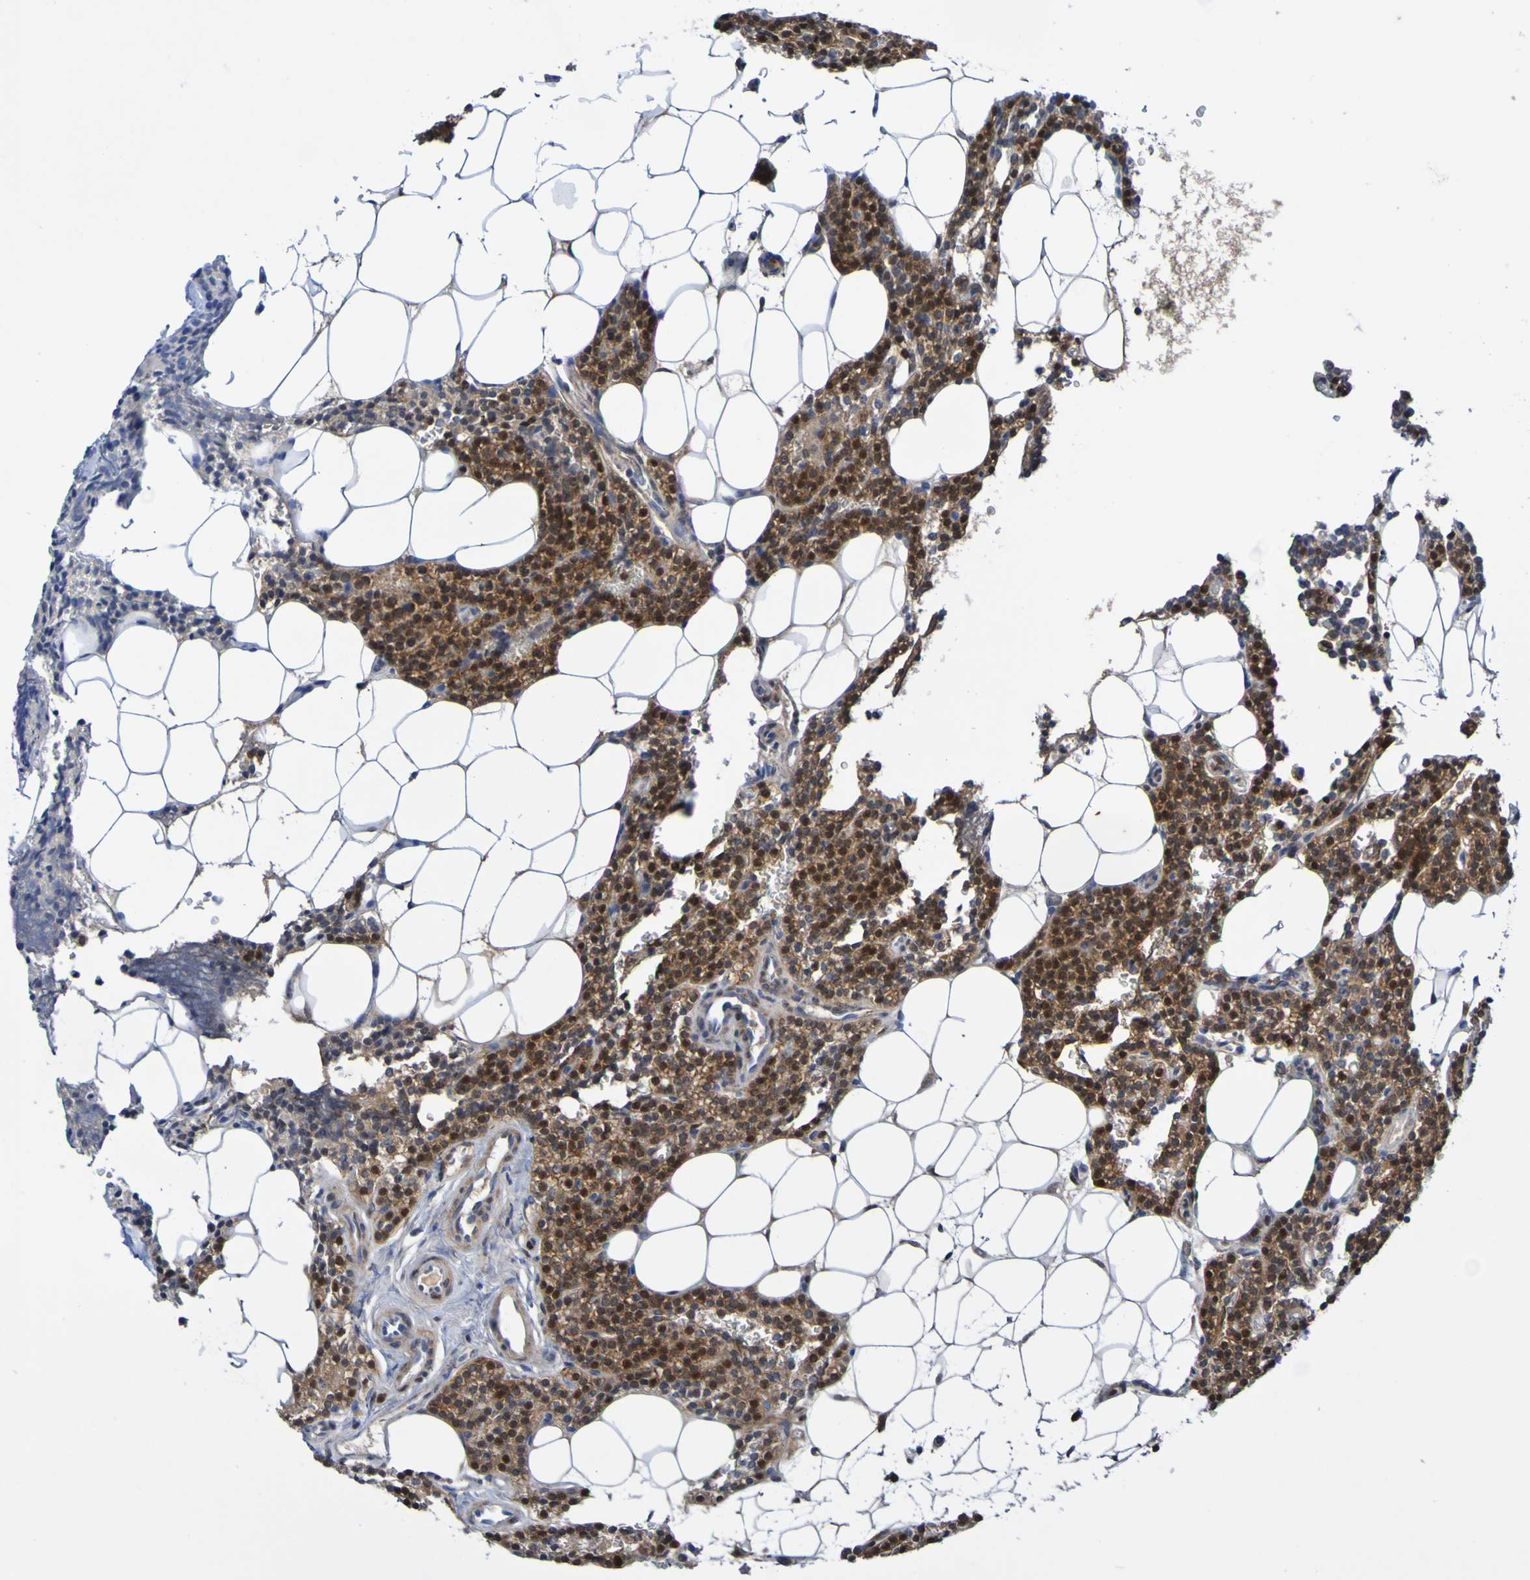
{"staining": {"intensity": "strong", "quantity": ">75%", "location": "cytoplasmic/membranous"}, "tissue": "parathyroid gland", "cell_type": "Glandular cells", "image_type": "normal", "snomed": [{"axis": "morphology", "description": "Normal tissue, NOS"}, {"axis": "morphology", "description": "Adenoma, NOS"}, {"axis": "topography", "description": "Parathyroid gland"}], "caption": "This image displays IHC staining of normal human parathyroid gland, with high strong cytoplasmic/membranous expression in approximately >75% of glandular cells.", "gene": "ATIC", "patient": {"sex": "female", "age": 51}}